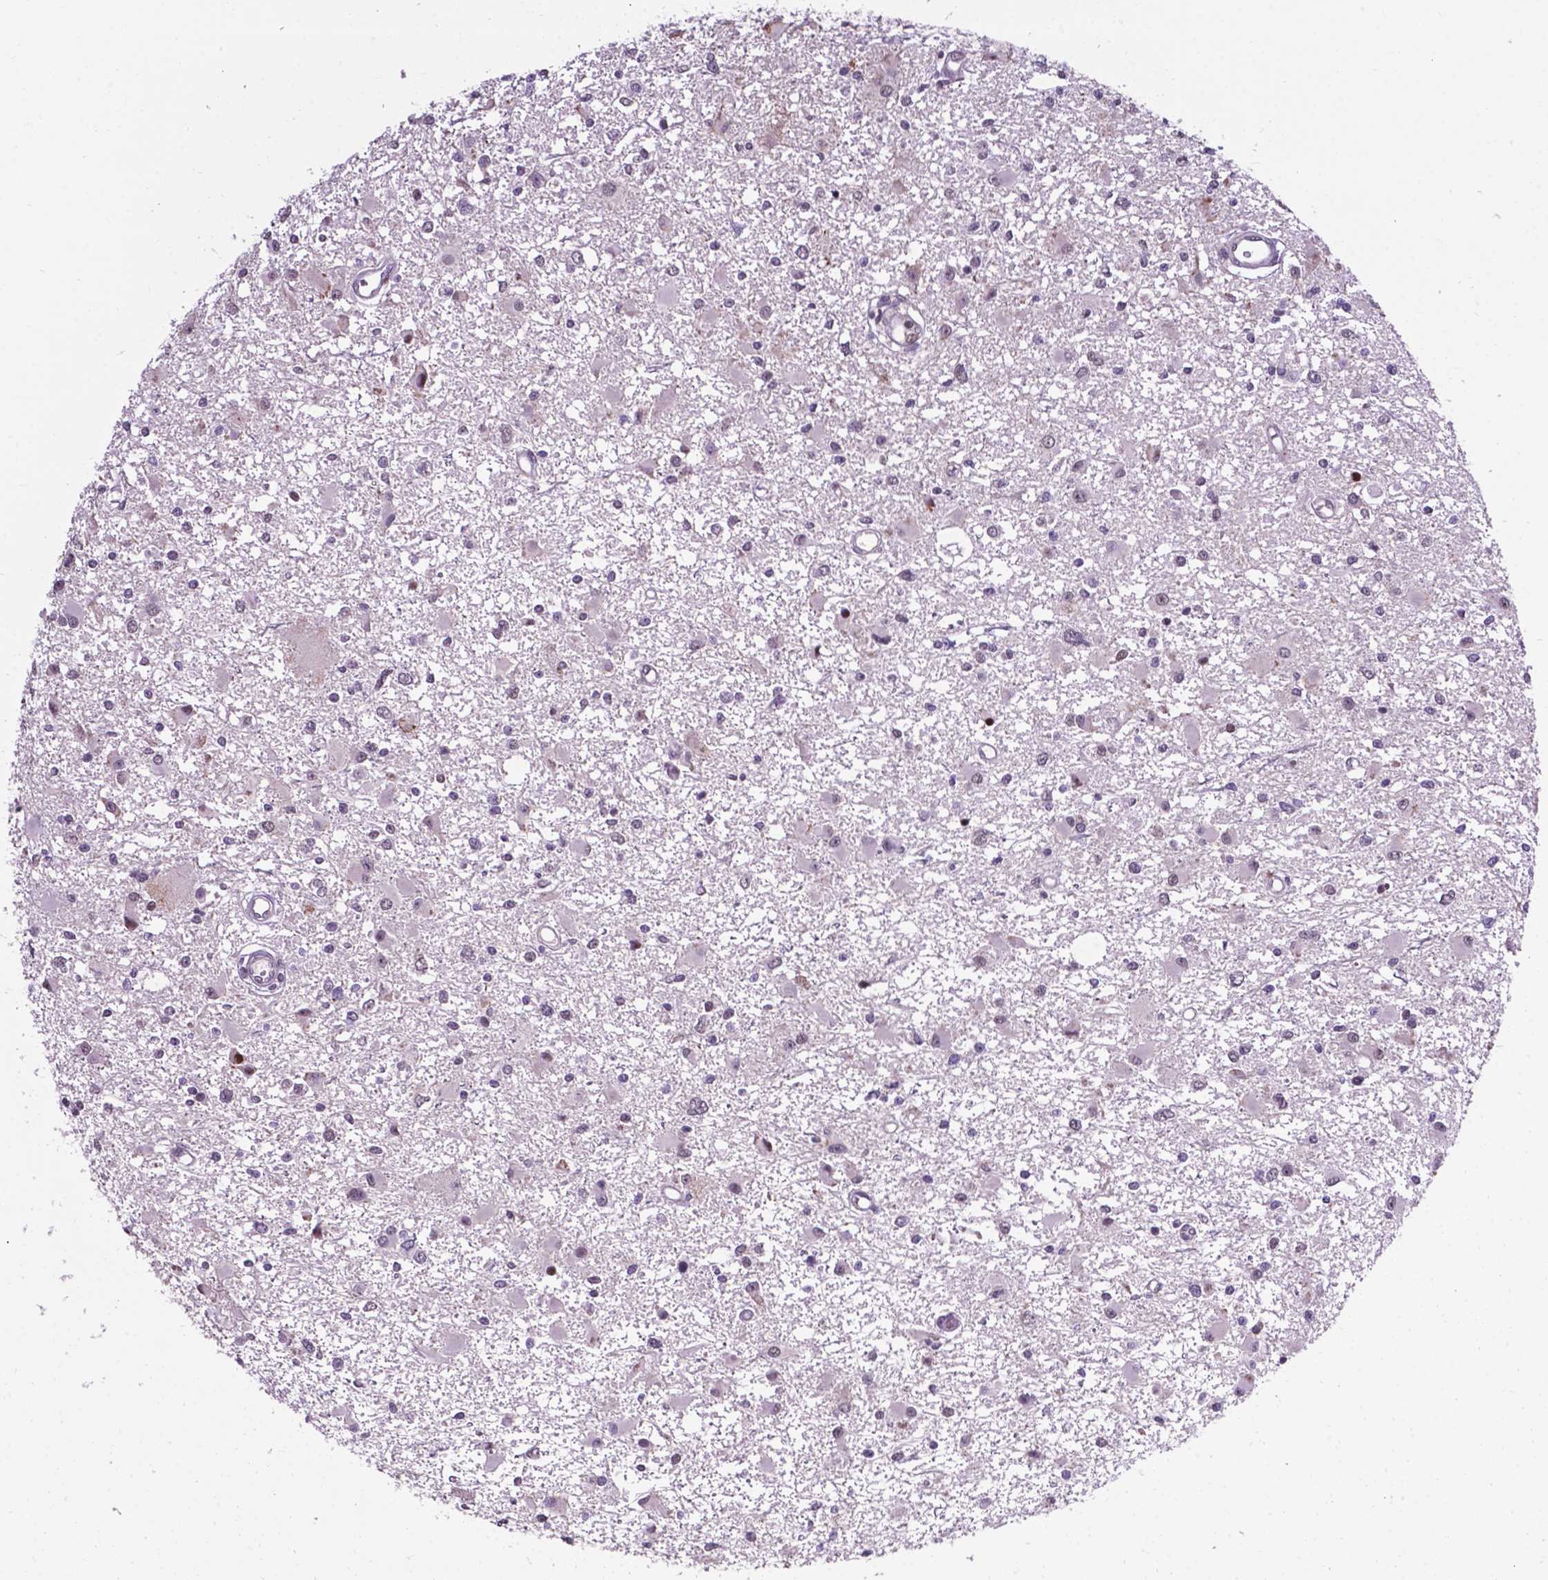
{"staining": {"intensity": "moderate", "quantity": "<25%", "location": "nuclear"}, "tissue": "glioma", "cell_type": "Tumor cells", "image_type": "cancer", "snomed": [{"axis": "morphology", "description": "Glioma, malignant, High grade"}, {"axis": "topography", "description": "Brain"}], "caption": "Immunohistochemistry of human glioma shows low levels of moderate nuclear expression in about <25% of tumor cells.", "gene": "SMAD3", "patient": {"sex": "male", "age": 54}}